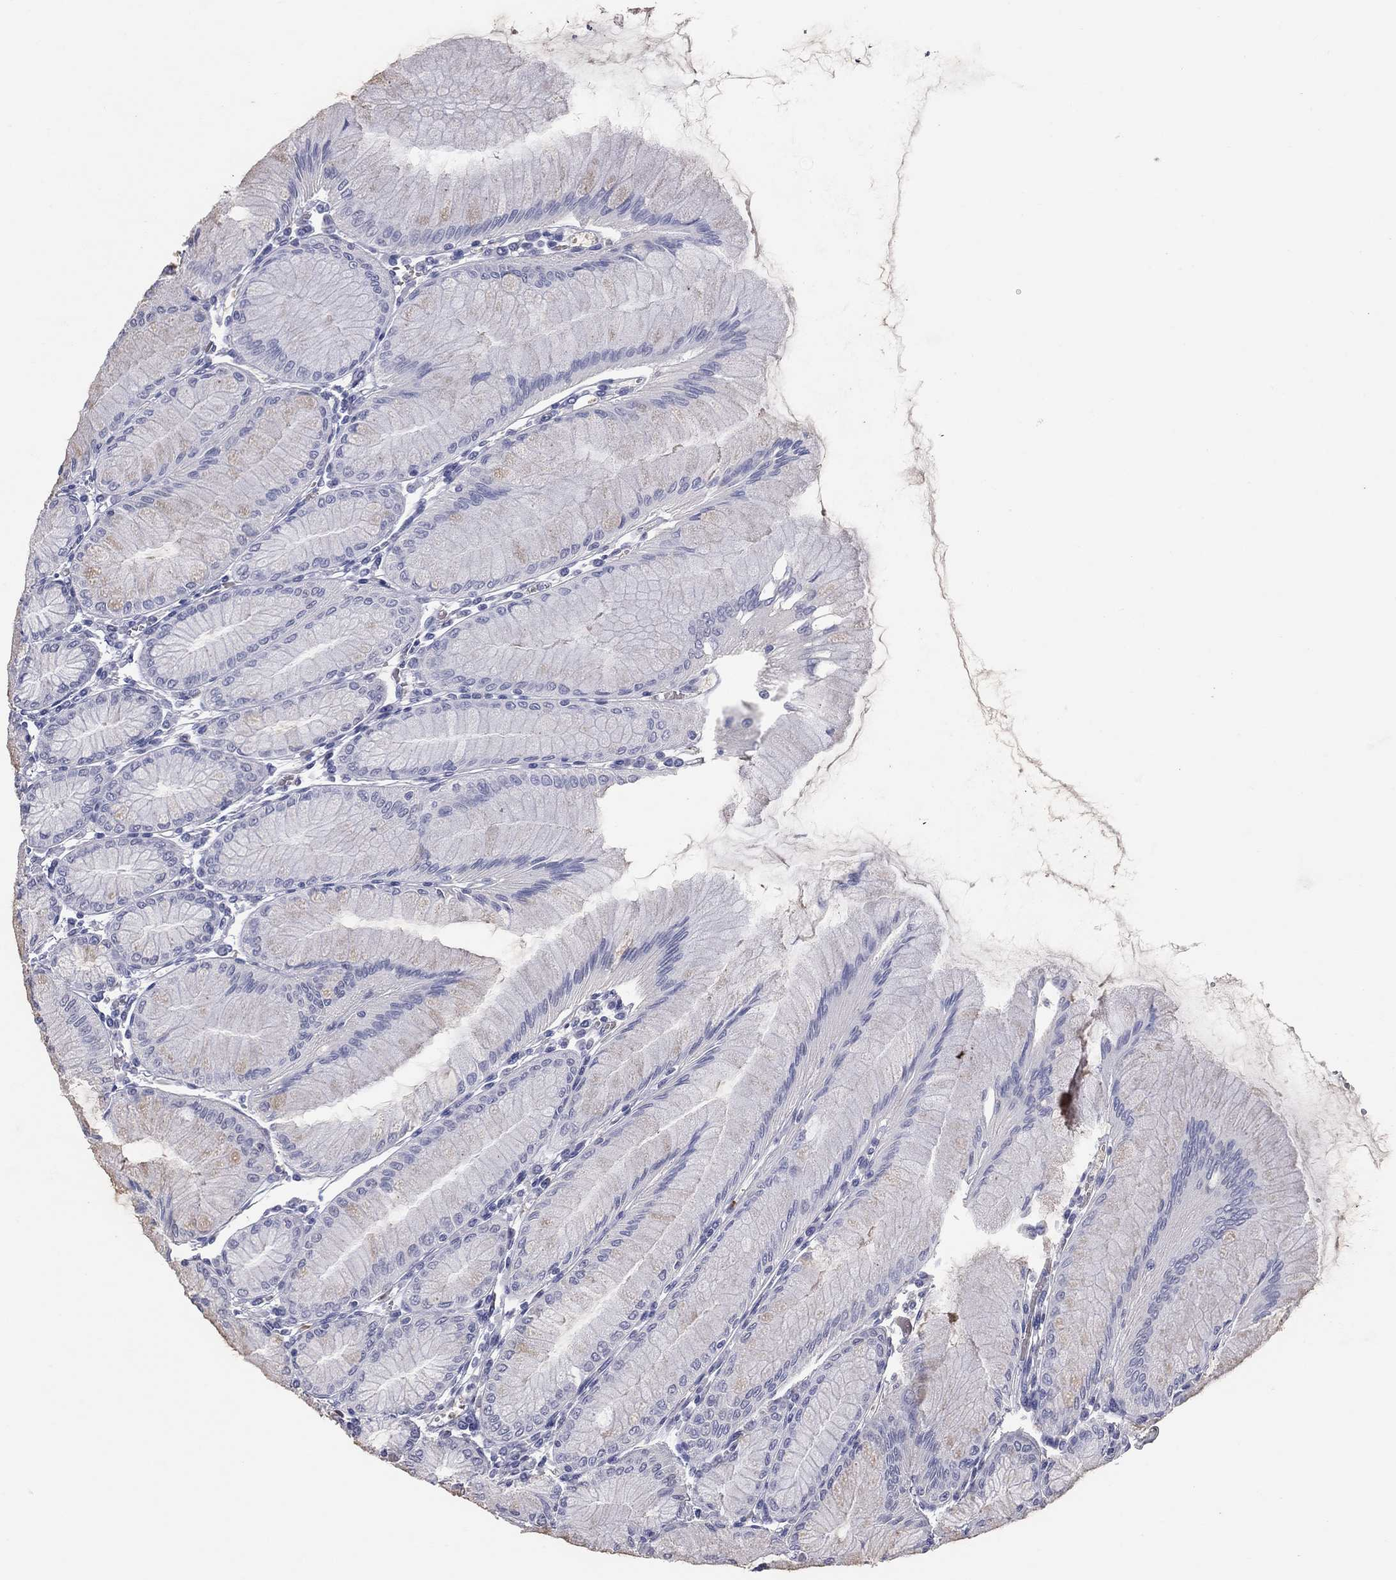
{"staining": {"intensity": "negative", "quantity": "none", "location": "none"}, "tissue": "stomach", "cell_type": "Glandular cells", "image_type": "normal", "snomed": [{"axis": "morphology", "description": "Normal tissue, NOS"}, {"axis": "topography", "description": "Stomach"}], "caption": "Human stomach stained for a protein using immunohistochemistry reveals no expression in glandular cells.", "gene": "ESX1", "patient": {"sex": "female", "age": 57}}